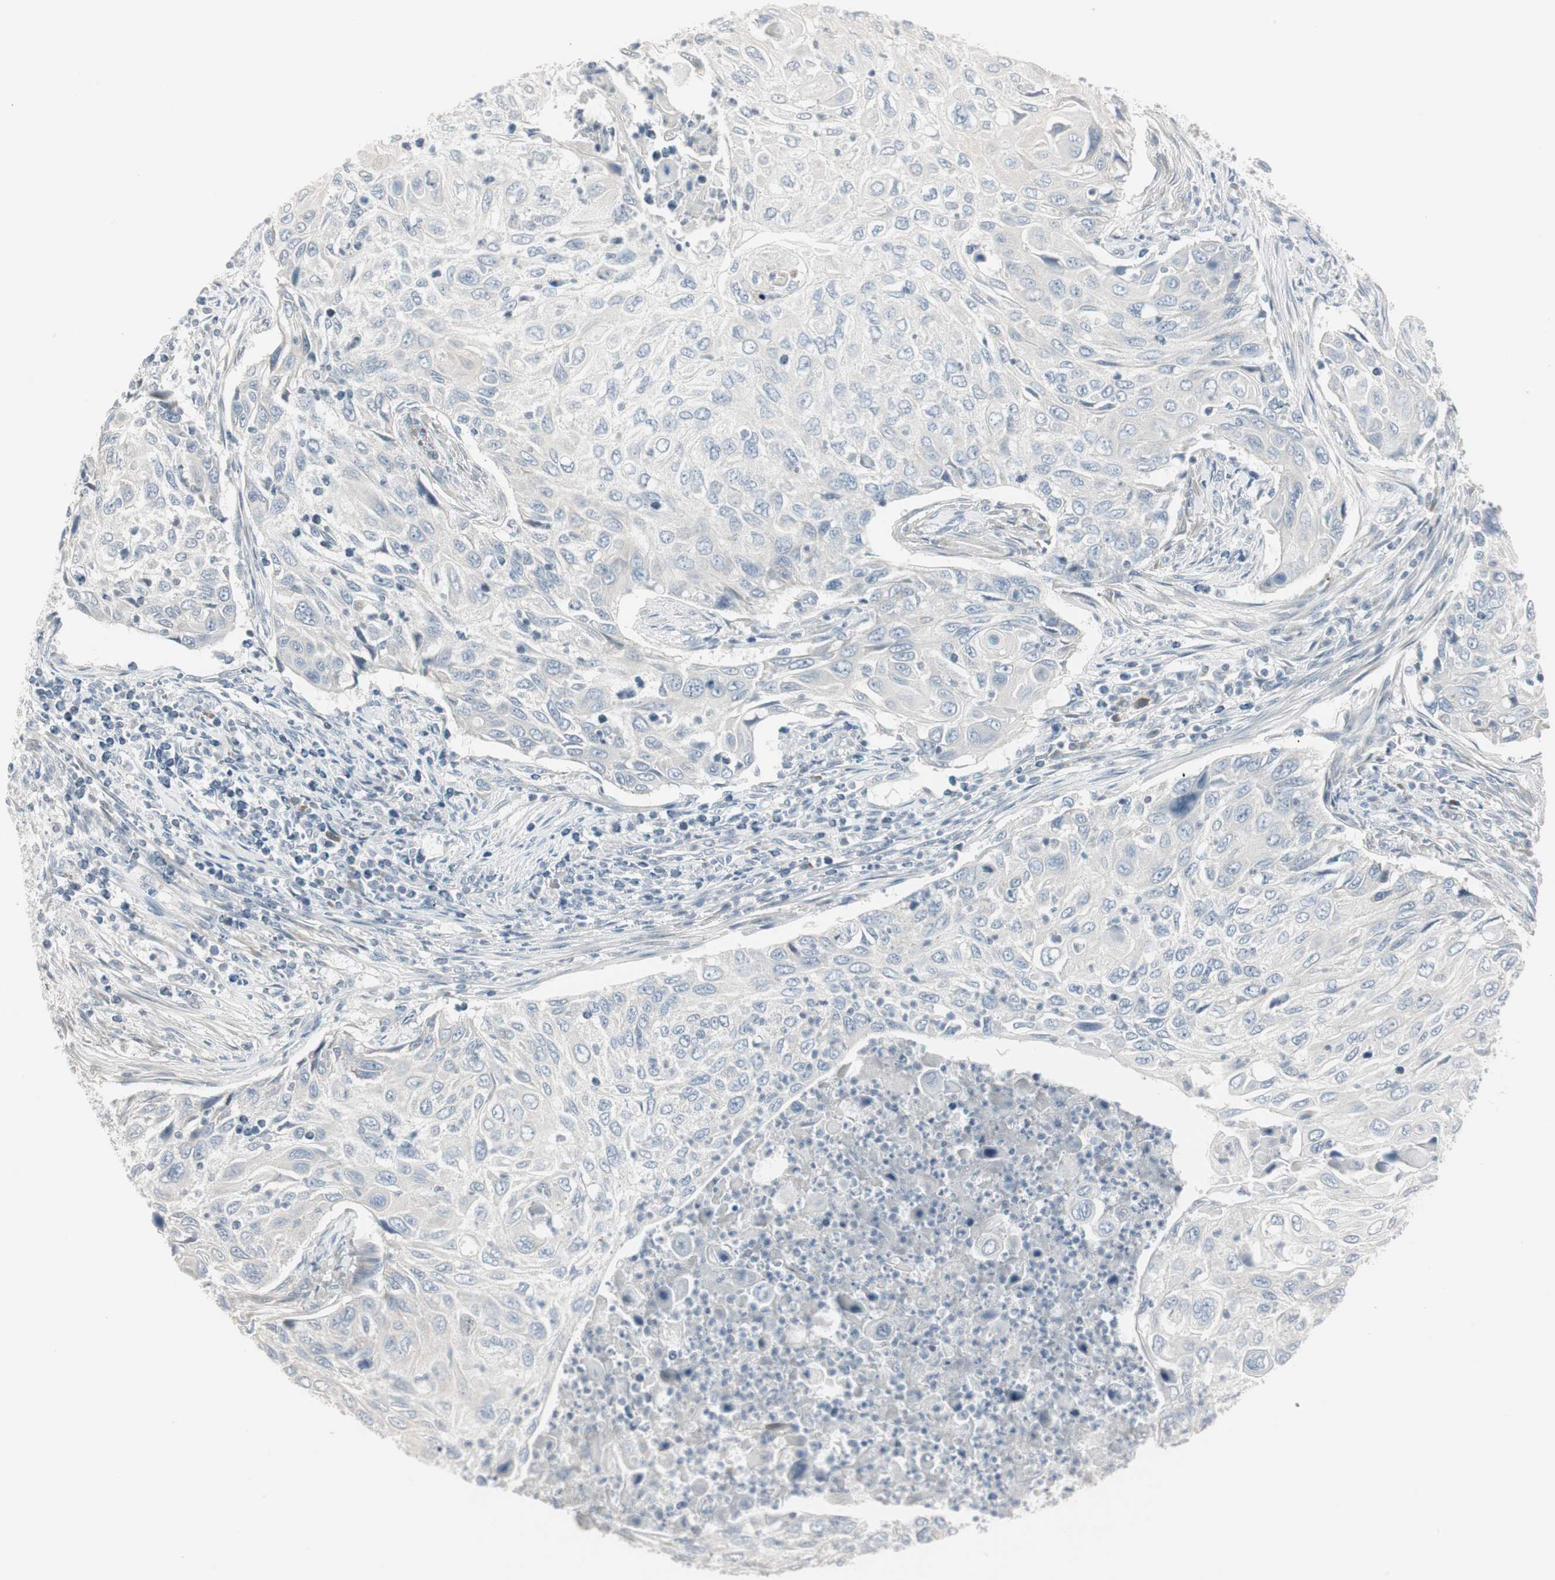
{"staining": {"intensity": "negative", "quantity": "none", "location": "none"}, "tissue": "cervical cancer", "cell_type": "Tumor cells", "image_type": "cancer", "snomed": [{"axis": "morphology", "description": "Squamous cell carcinoma, NOS"}, {"axis": "topography", "description": "Cervix"}], "caption": "This is a histopathology image of IHC staining of cervical cancer (squamous cell carcinoma), which shows no expression in tumor cells.", "gene": "DMPK", "patient": {"sex": "female", "age": 70}}